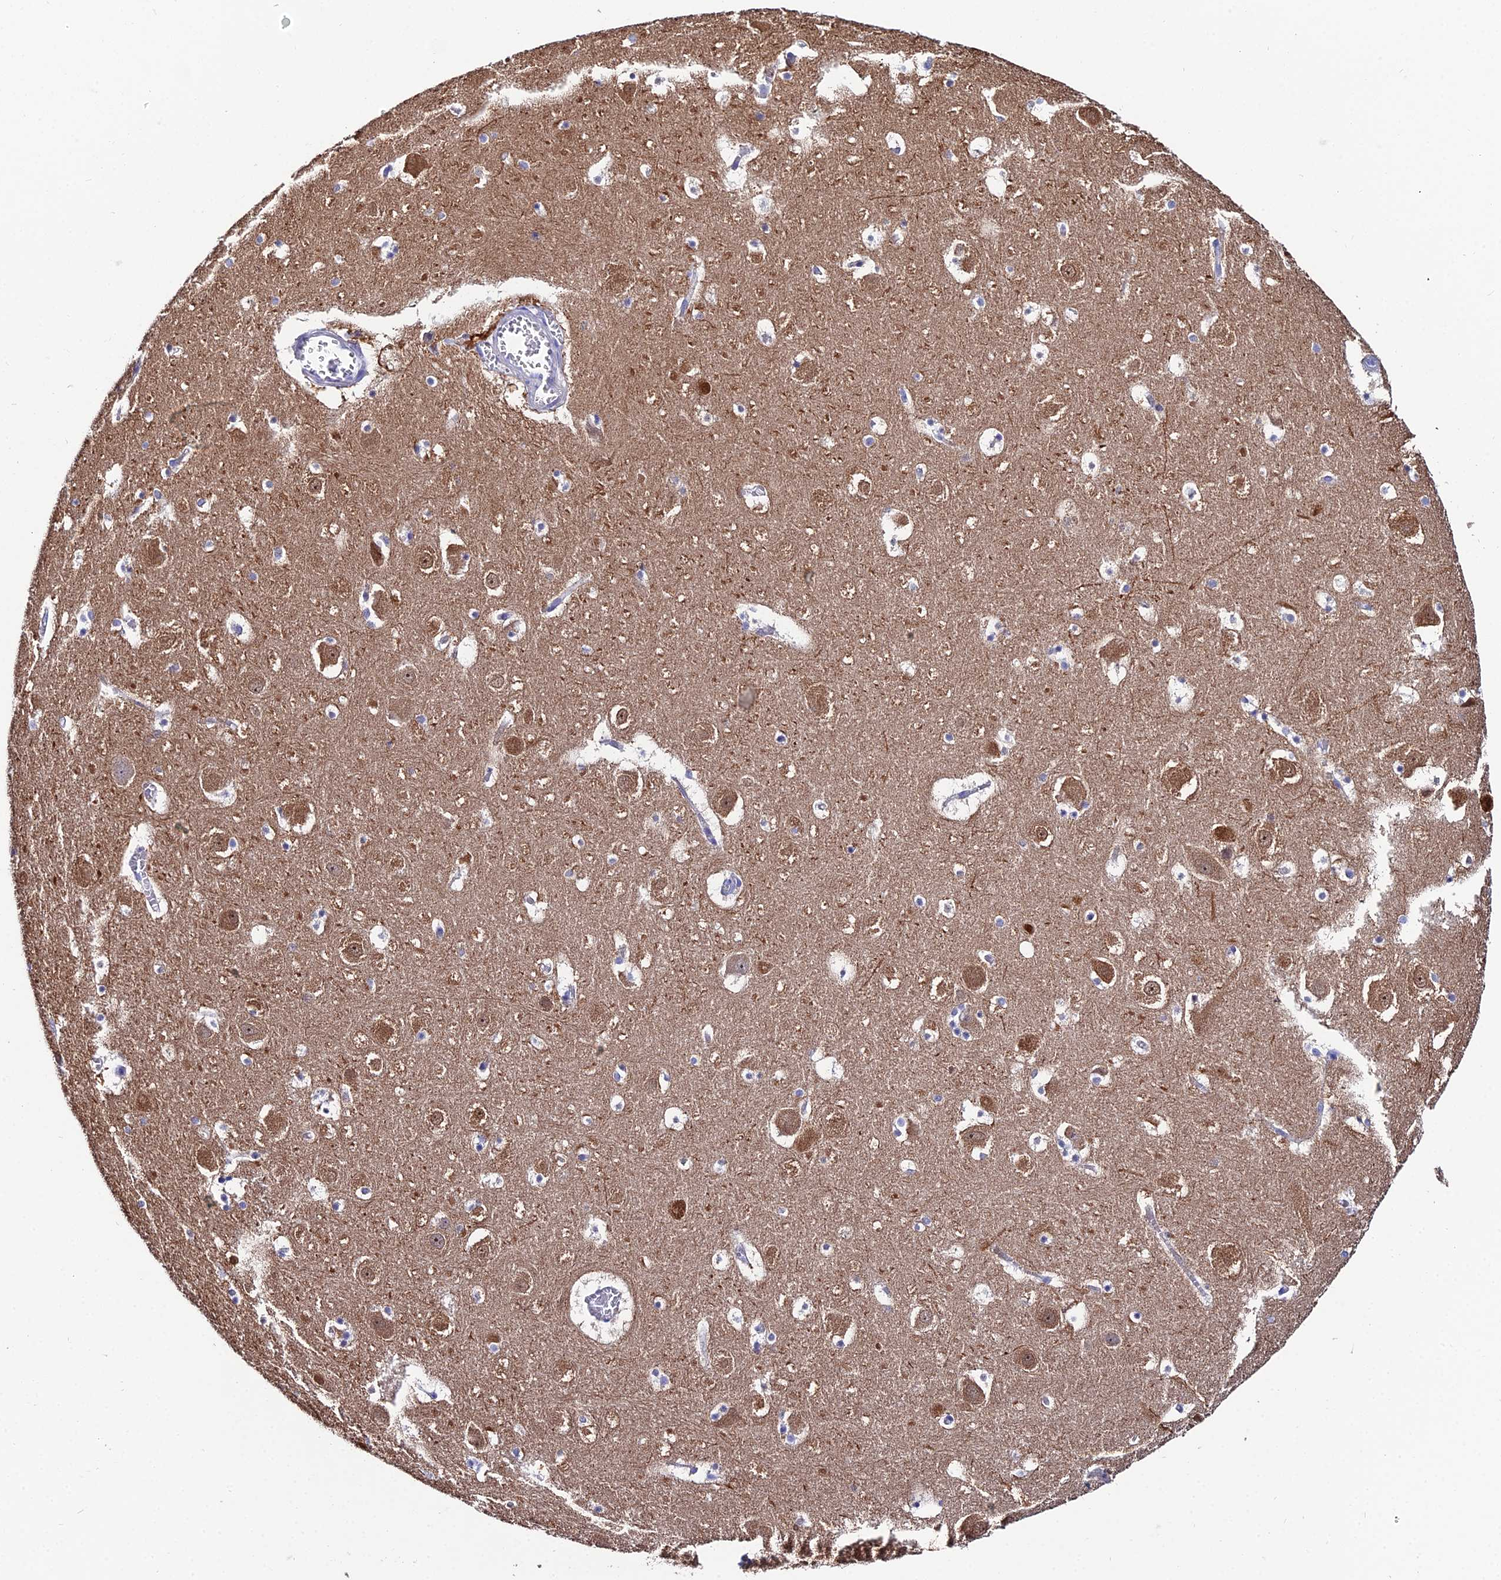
{"staining": {"intensity": "weak", "quantity": "<25%", "location": "cytoplasmic/membranous"}, "tissue": "hippocampus", "cell_type": "Glial cells", "image_type": "normal", "snomed": [{"axis": "morphology", "description": "Normal tissue, NOS"}, {"axis": "topography", "description": "Hippocampus"}], "caption": "Immunohistochemistry (IHC) histopathology image of benign hippocampus: human hippocampus stained with DAB reveals no significant protein expression in glial cells.", "gene": "CEP41", "patient": {"sex": "male", "age": 45}}